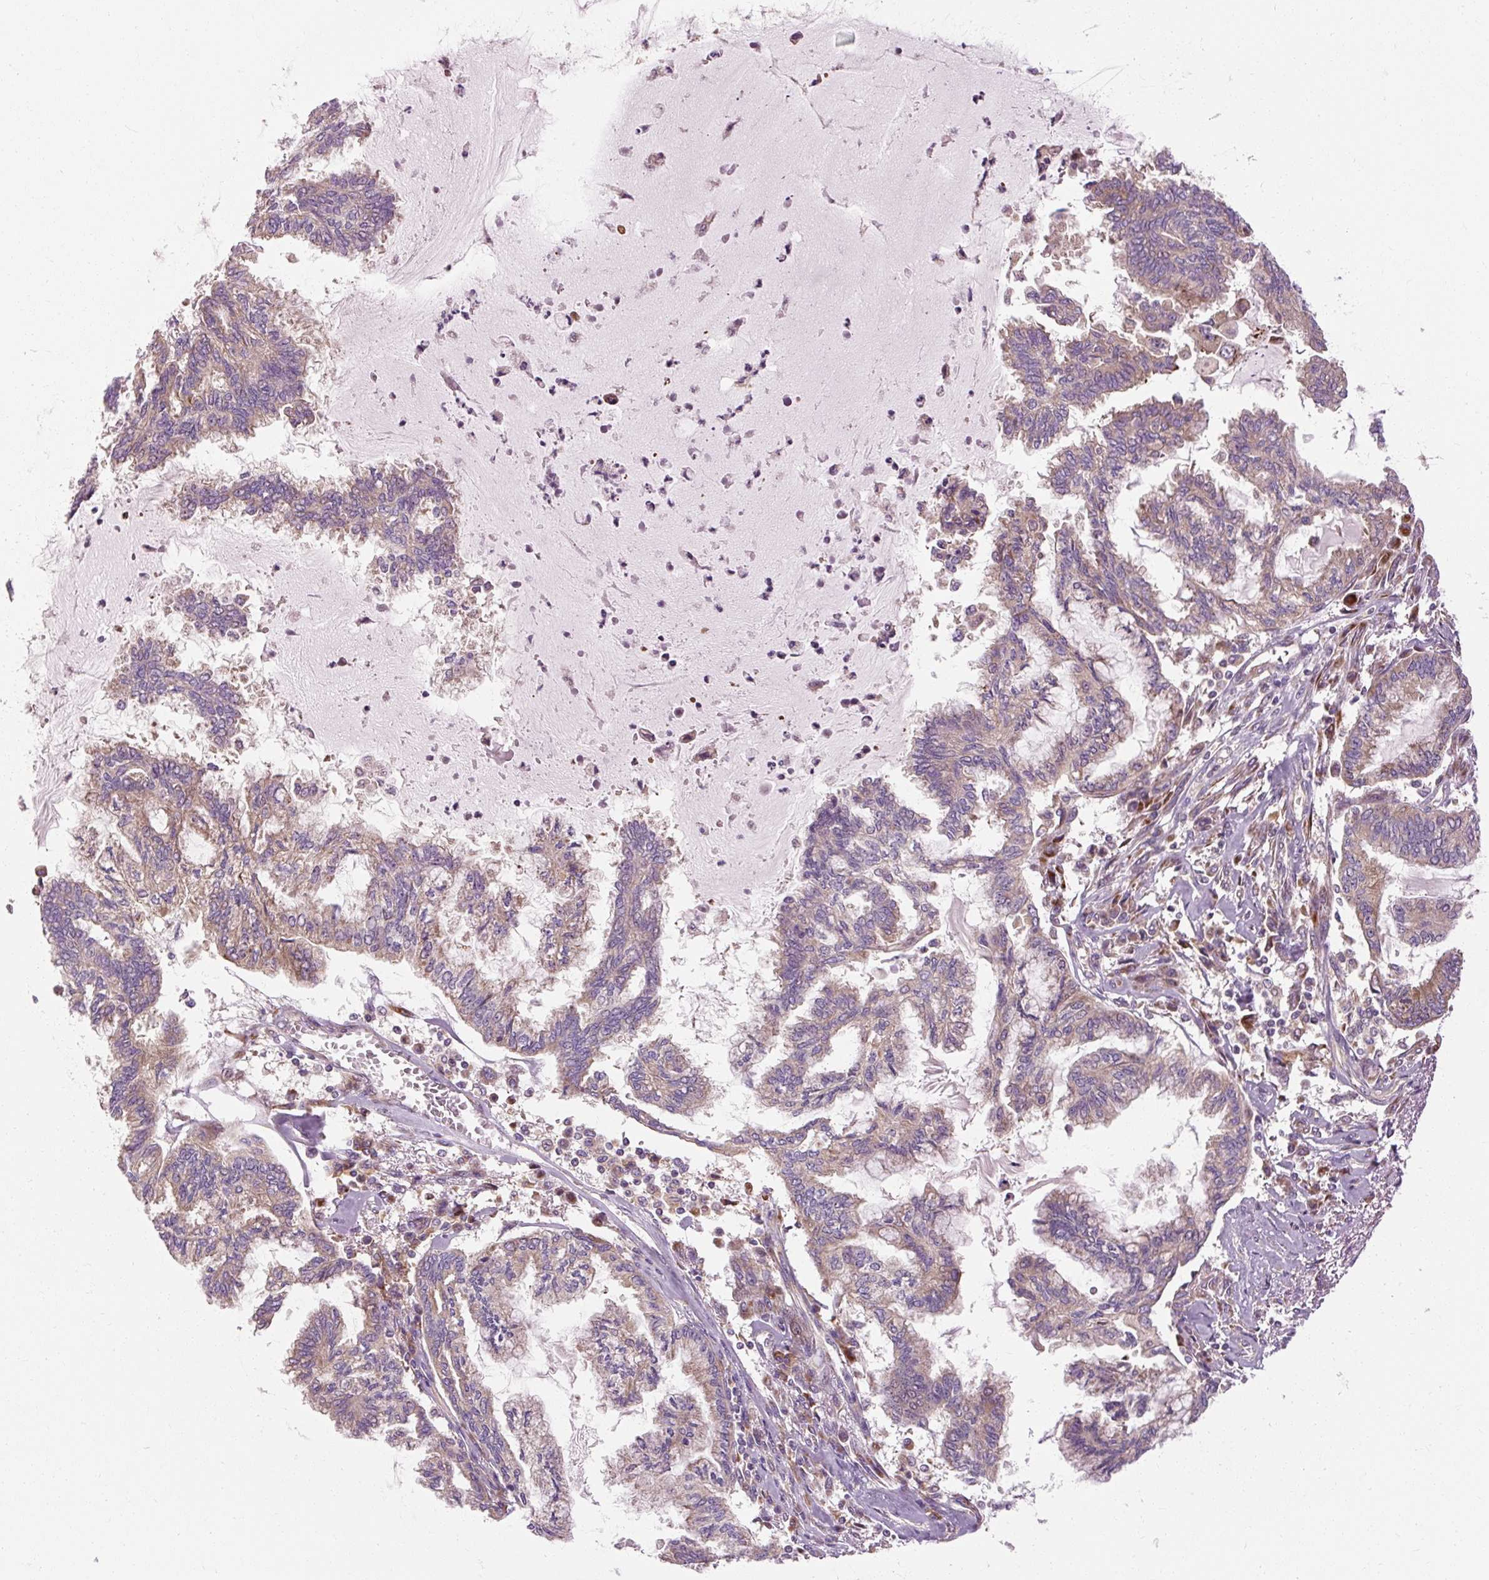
{"staining": {"intensity": "weak", "quantity": "25%-75%", "location": "cytoplasmic/membranous"}, "tissue": "endometrial cancer", "cell_type": "Tumor cells", "image_type": "cancer", "snomed": [{"axis": "morphology", "description": "Adenocarcinoma, NOS"}, {"axis": "topography", "description": "Endometrium"}], "caption": "Immunohistochemical staining of endometrial adenocarcinoma reveals low levels of weak cytoplasmic/membranous expression in about 25%-75% of tumor cells. The protein of interest is stained brown, and the nuclei are stained in blue (DAB IHC with brightfield microscopy, high magnification).", "gene": "PRSS48", "patient": {"sex": "female", "age": 86}}